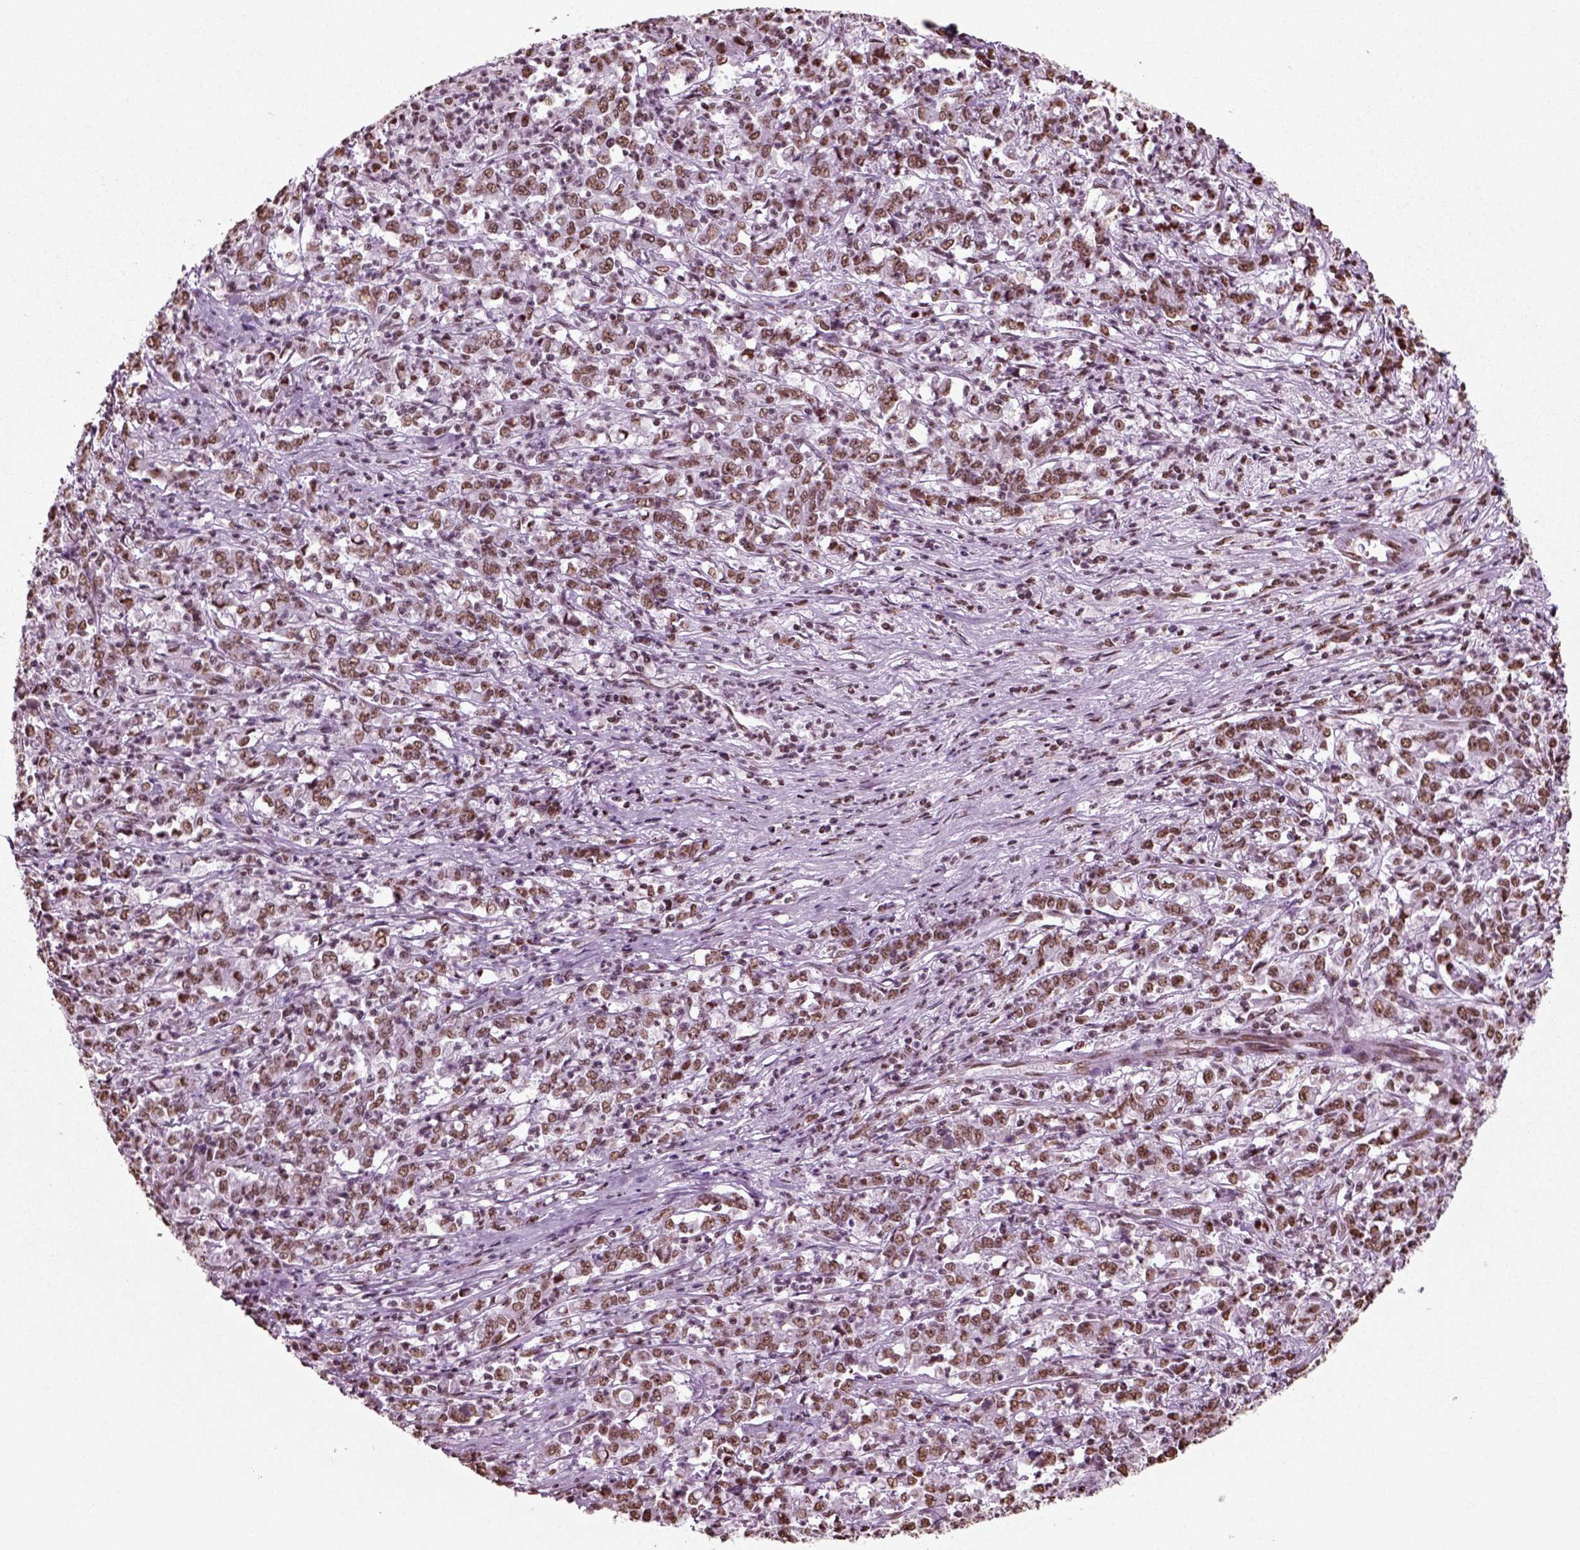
{"staining": {"intensity": "moderate", "quantity": ">75%", "location": "nuclear"}, "tissue": "stomach cancer", "cell_type": "Tumor cells", "image_type": "cancer", "snomed": [{"axis": "morphology", "description": "Adenocarcinoma, NOS"}, {"axis": "topography", "description": "Stomach, lower"}], "caption": "A histopathology image showing moderate nuclear positivity in approximately >75% of tumor cells in stomach cancer, as visualized by brown immunohistochemical staining.", "gene": "POLR1H", "patient": {"sex": "female", "age": 71}}